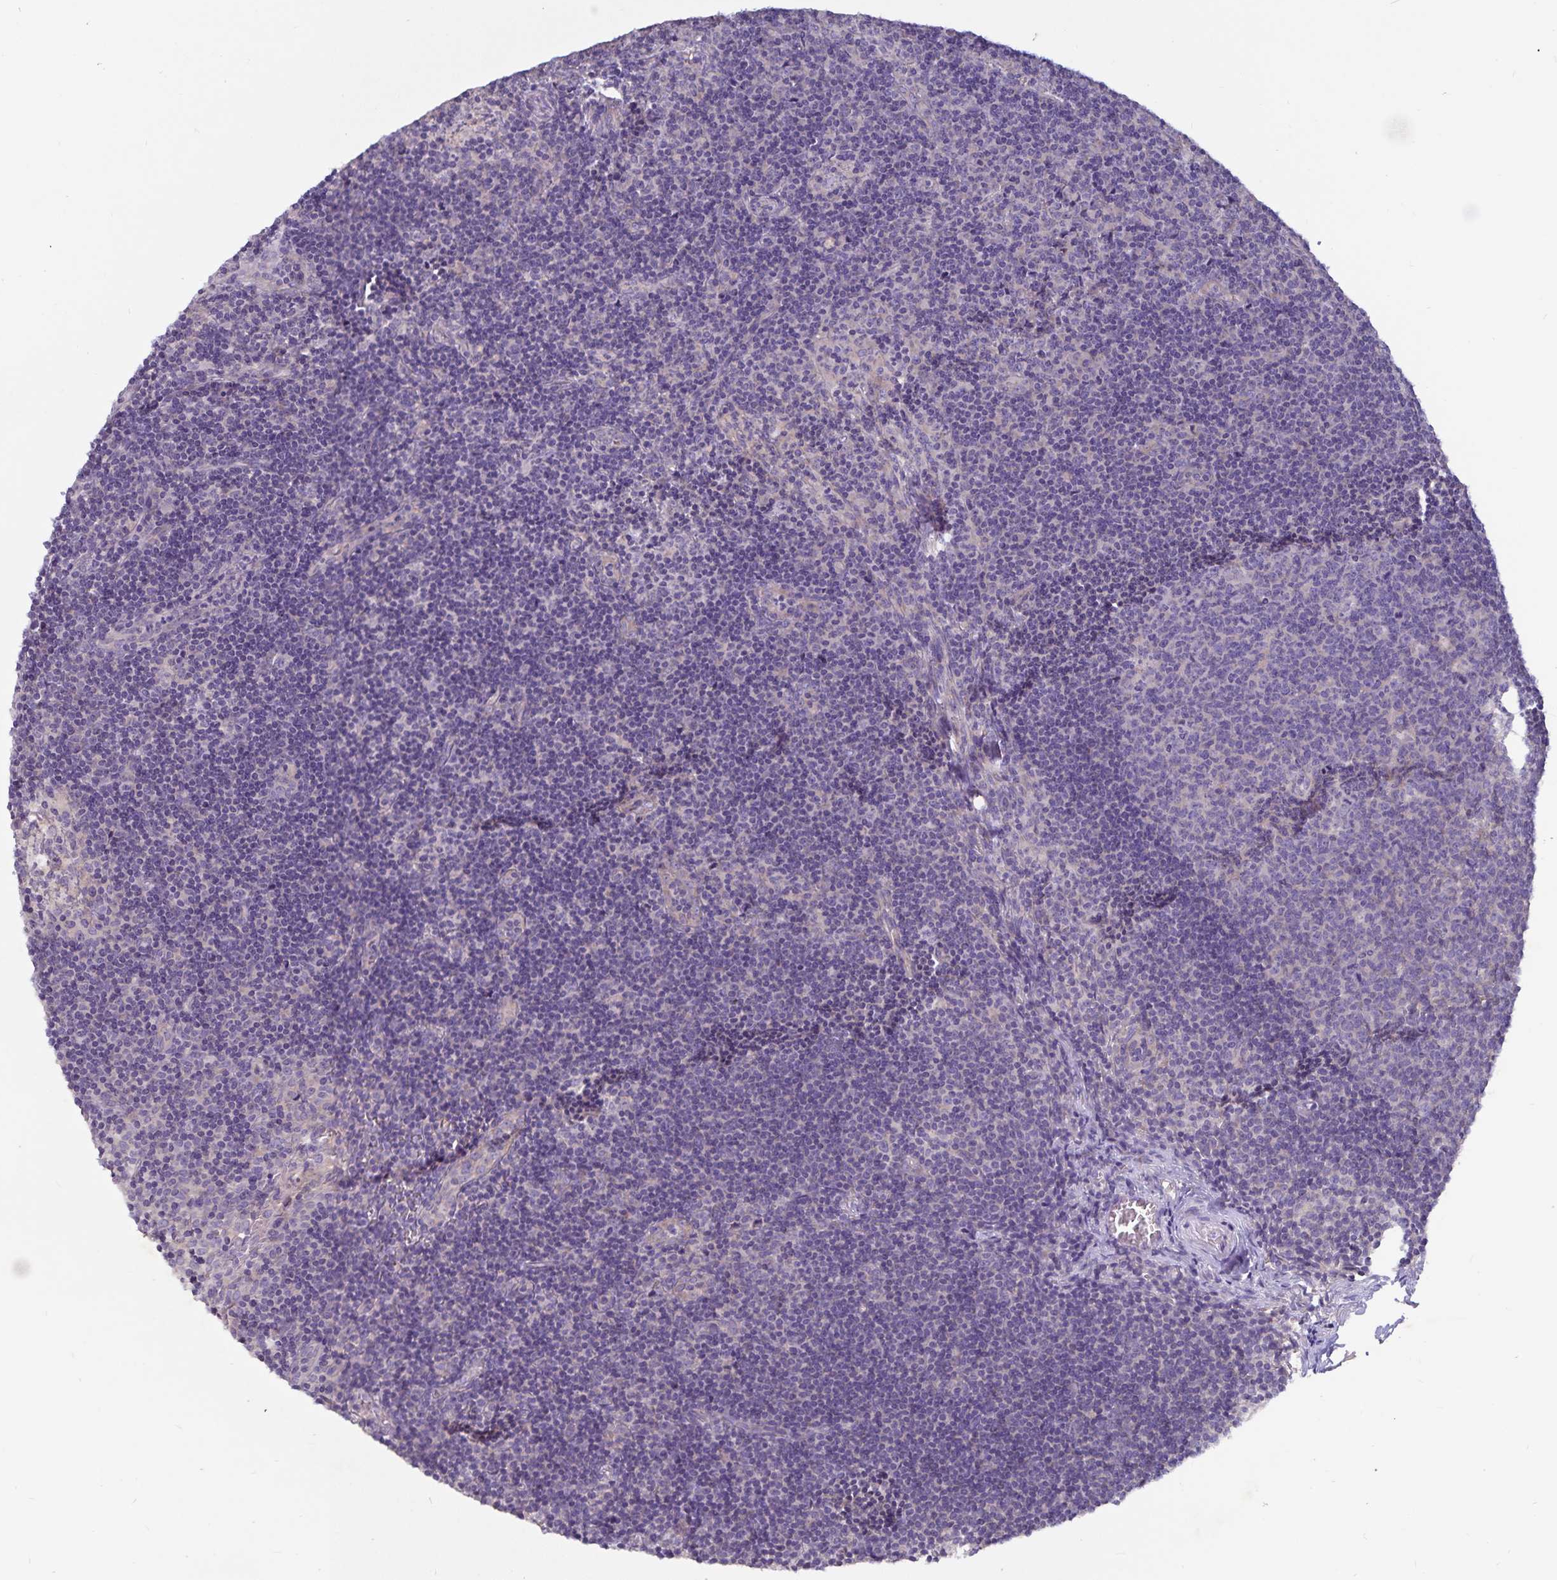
{"staining": {"intensity": "negative", "quantity": "none", "location": "none"}, "tissue": "lymph node", "cell_type": "Germinal center cells", "image_type": "normal", "snomed": [{"axis": "morphology", "description": "Normal tissue, NOS"}, {"axis": "topography", "description": "Lymph node"}], "caption": "Immunohistochemistry image of normal lymph node stained for a protein (brown), which displays no positivity in germinal center cells.", "gene": "FAM120A", "patient": {"sex": "female", "age": 41}}